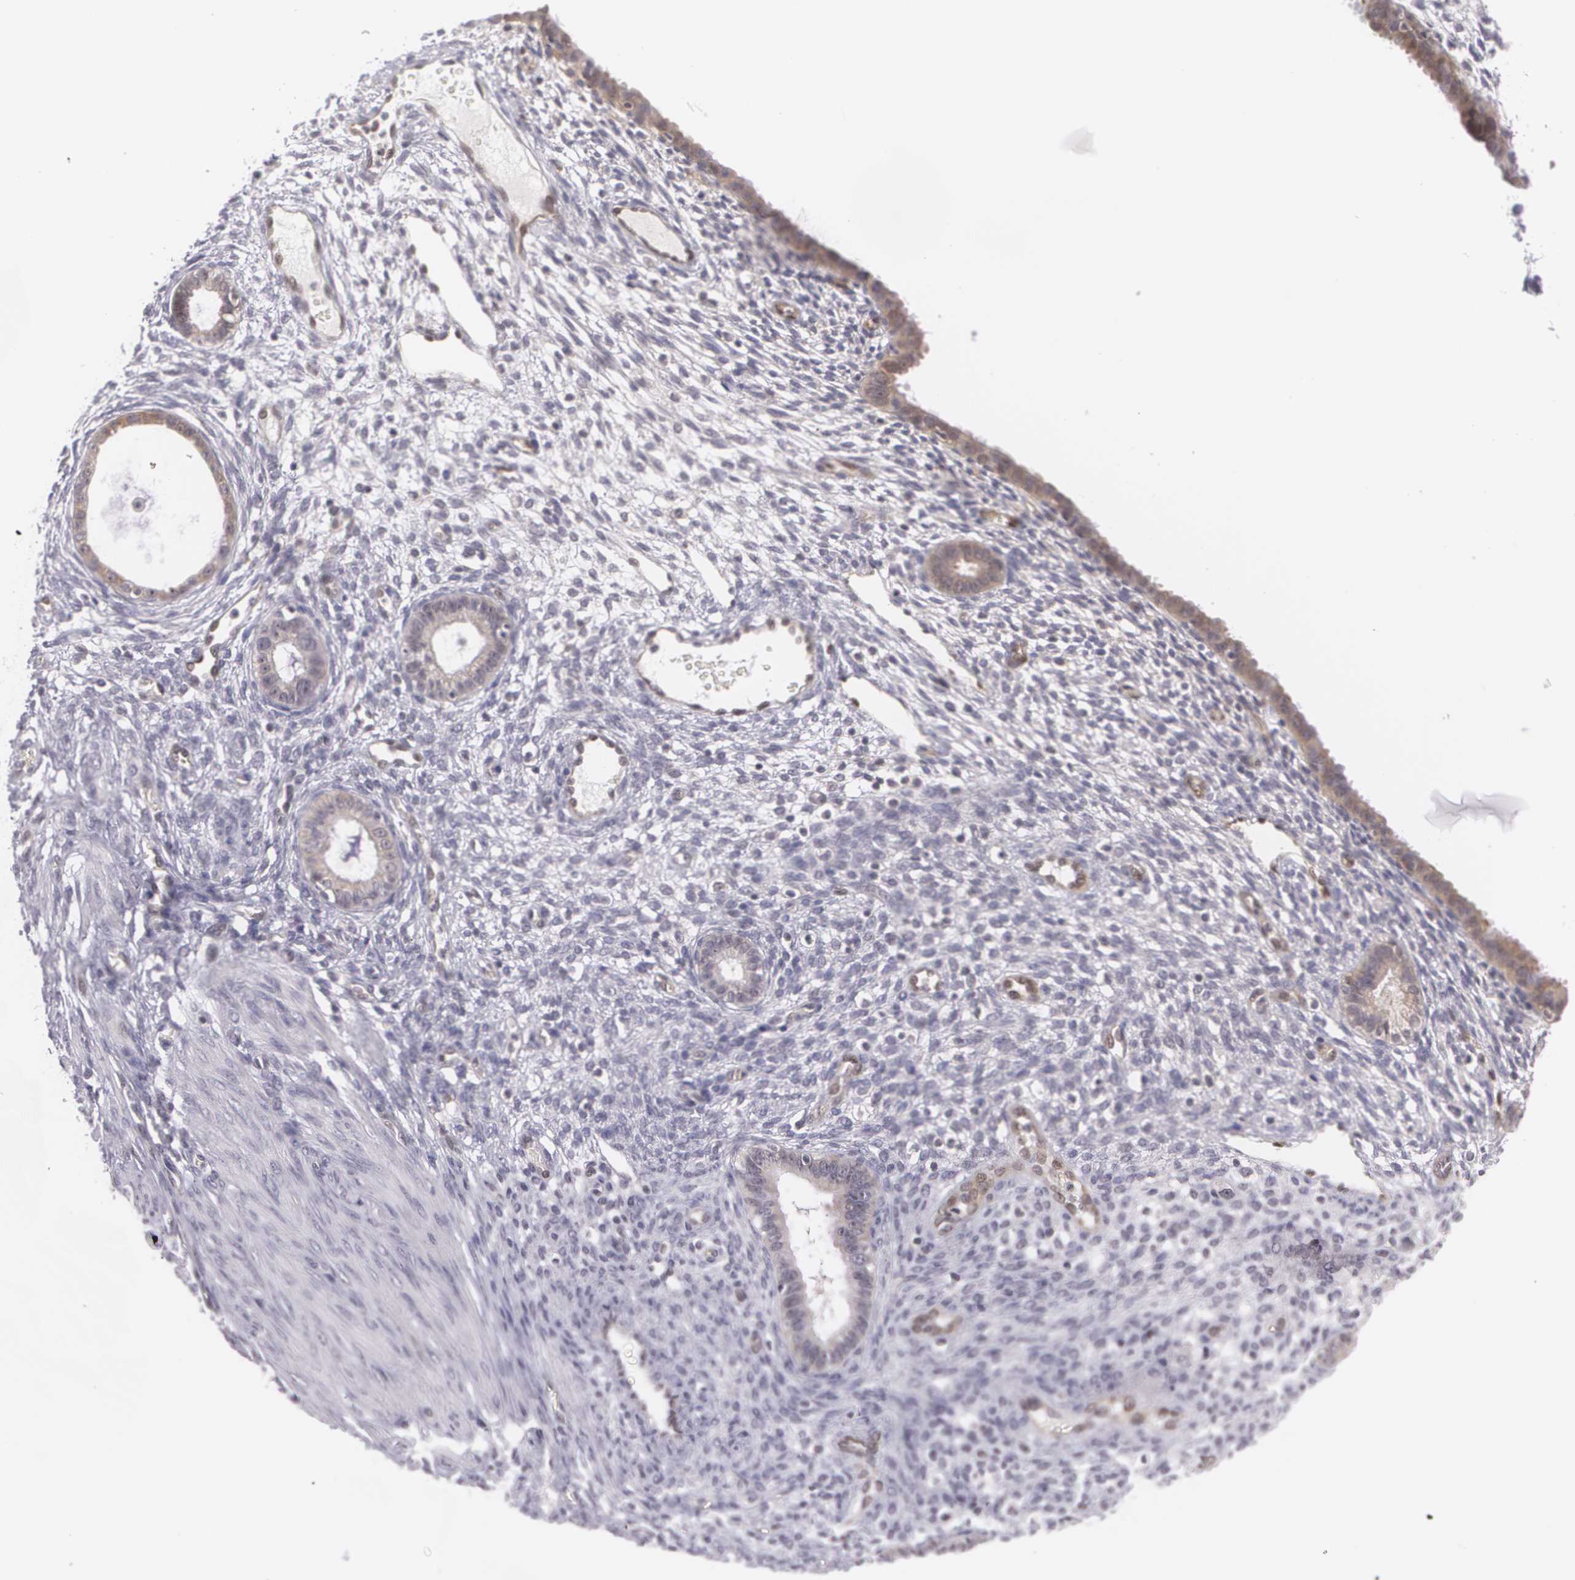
{"staining": {"intensity": "weak", "quantity": "<25%", "location": "cytoplasmic/membranous"}, "tissue": "endometrium", "cell_type": "Cells in endometrial stroma", "image_type": "normal", "snomed": [{"axis": "morphology", "description": "Normal tissue, NOS"}, {"axis": "topography", "description": "Endometrium"}], "caption": "A photomicrograph of endometrium stained for a protein reveals no brown staining in cells in endometrial stroma. The staining is performed using DAB (3,3'-diaminobenzidine) brown chromogen with nuclei counter-stained in using hematoxylin.", "gene": "BCL10", "patient": {"sex": "female", "age": 72}}